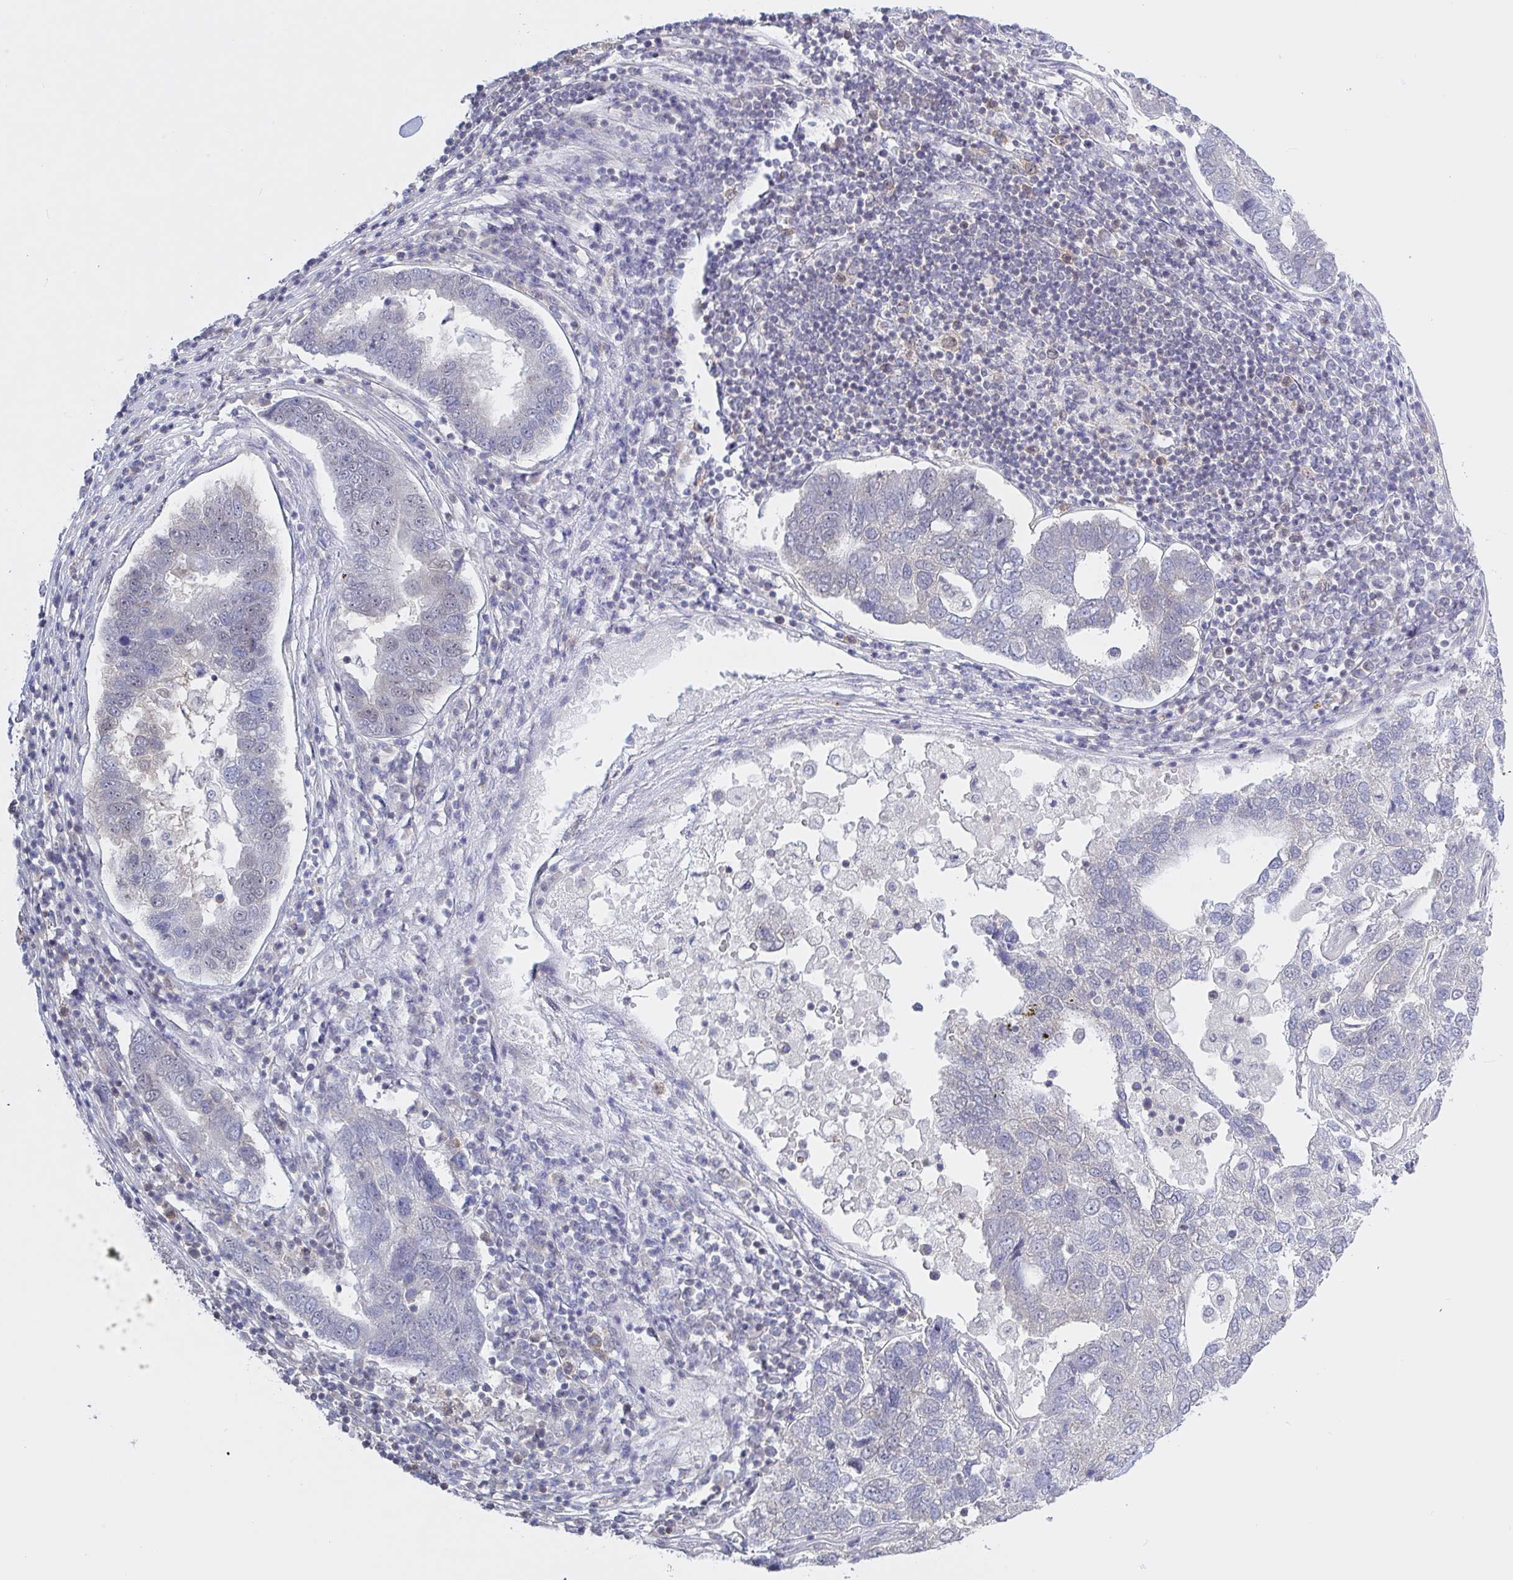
{"staining": {"intensity": "weak", "quantity": "<25%", "location": "nuclear"}, "tissue": "pancreatic cancer", "cell_type": "Tumor cells", "image_type": "cancer", "snomed": [{"axis": "morphology", "description": "Adenocarcinoma, NOS"}, {"axis": "topography", "description": "Pancreas"}], "caption": "High magnification brightfield microscopy of pancreatic cancer stained with DAB (3,3'-diaminobenzidine) (brown) and counterstained with hematoxylin (blue): tumor cells show no significant staining.", "gene": "HYPK", "patient": {"sex": "female", "age": 61}}